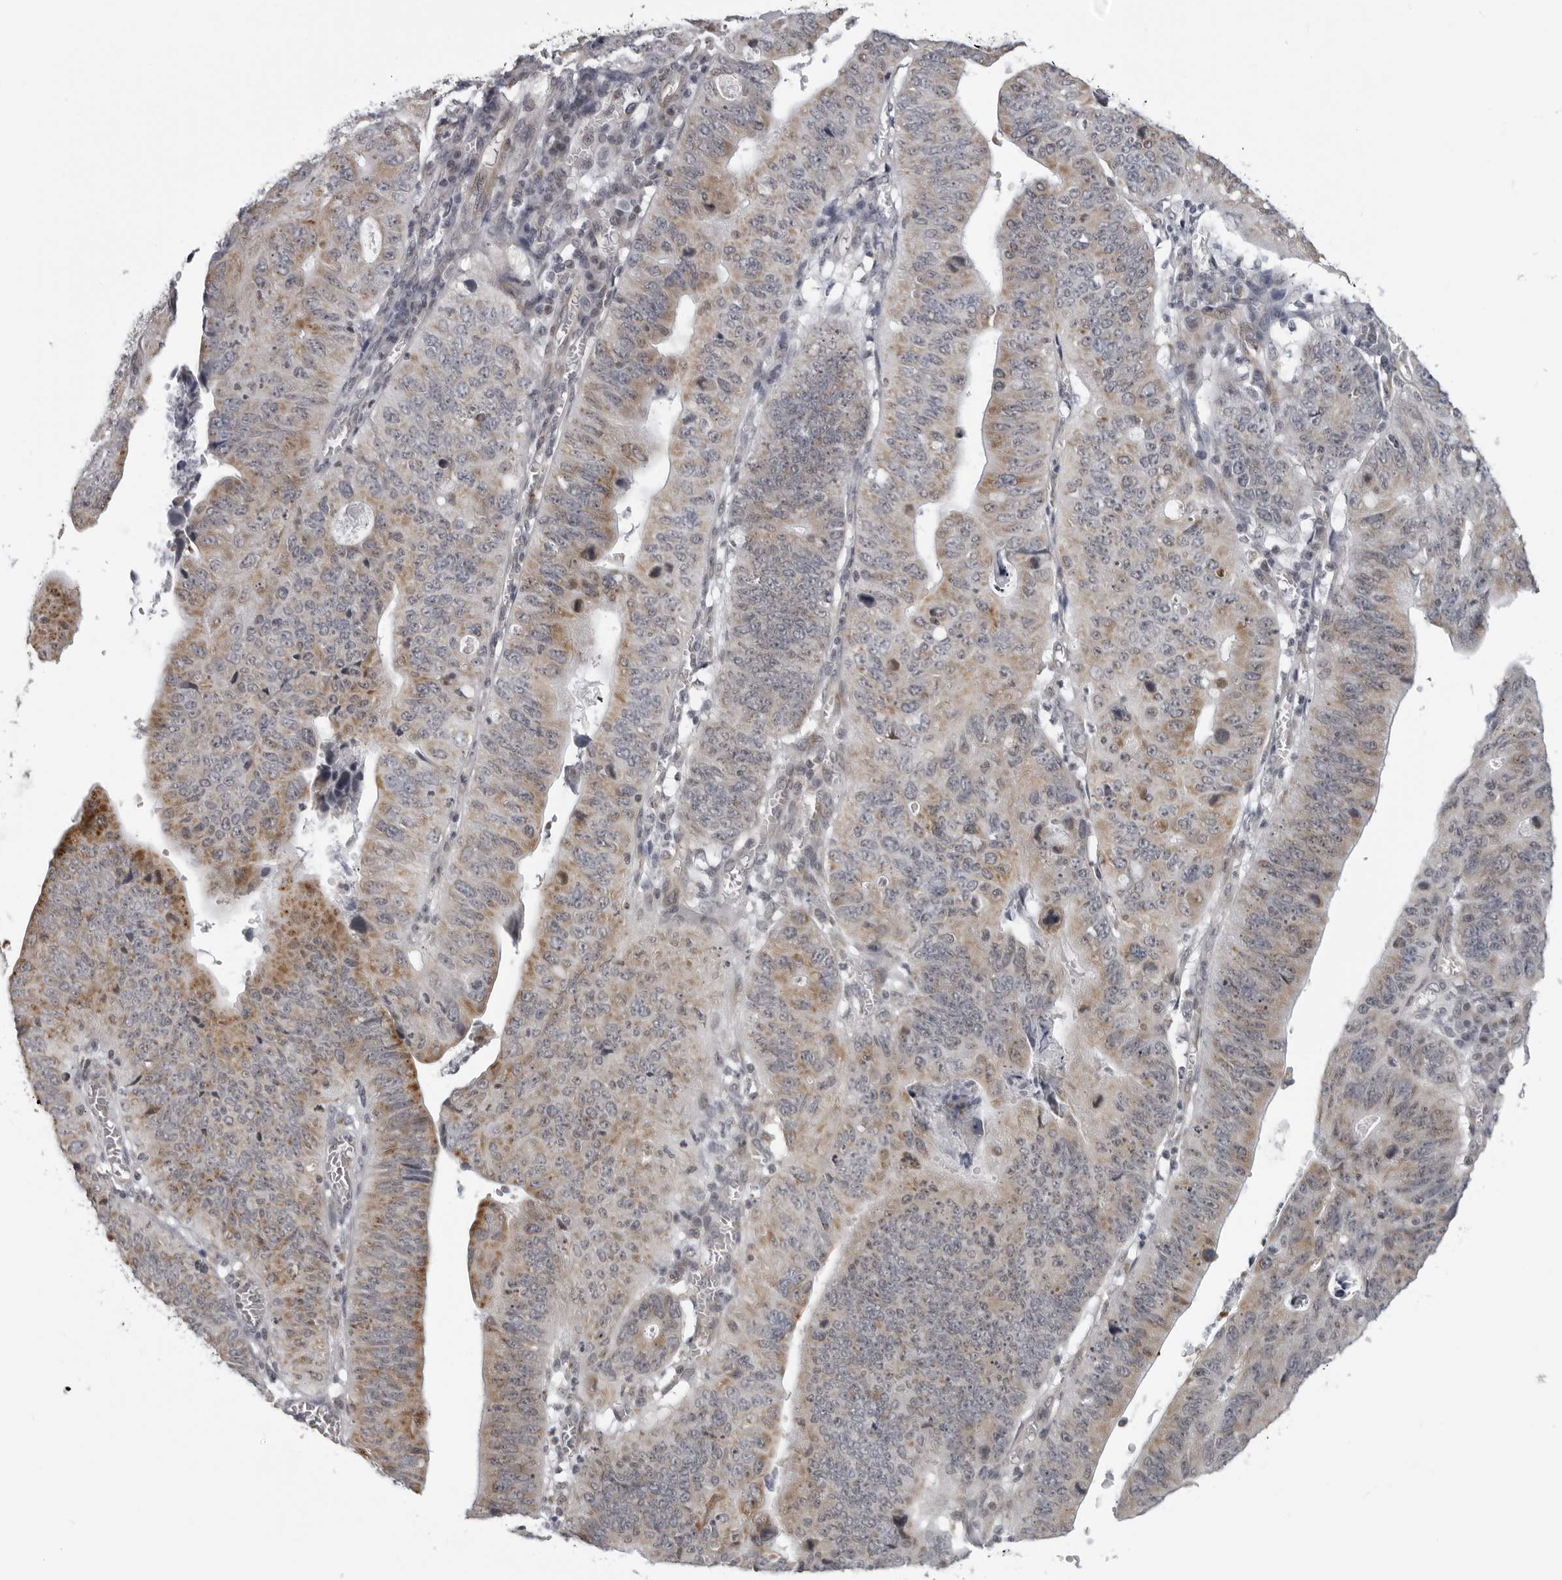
{"staining": {"intensity": "weak", "quantity": ">75%", "location": "cytoplasmic/membranous"}, "tissue": "stomach cancer", "cell_type": "Tumor cells", "image_type": "cancer", "snomed": [{"axis": "morphology", "description": "Adenocarcinoma, NOS"}, {"axis": "topography", "description": "Stomach"}], "caption": "Protein expression analysis of human adenocarcinoma (stomach) reveals weak cytoplasmic/membranous expression in approximately >75% of tumor cells.", "gene": "RTCA", "patient": {"sex": "male", "age": 59}}